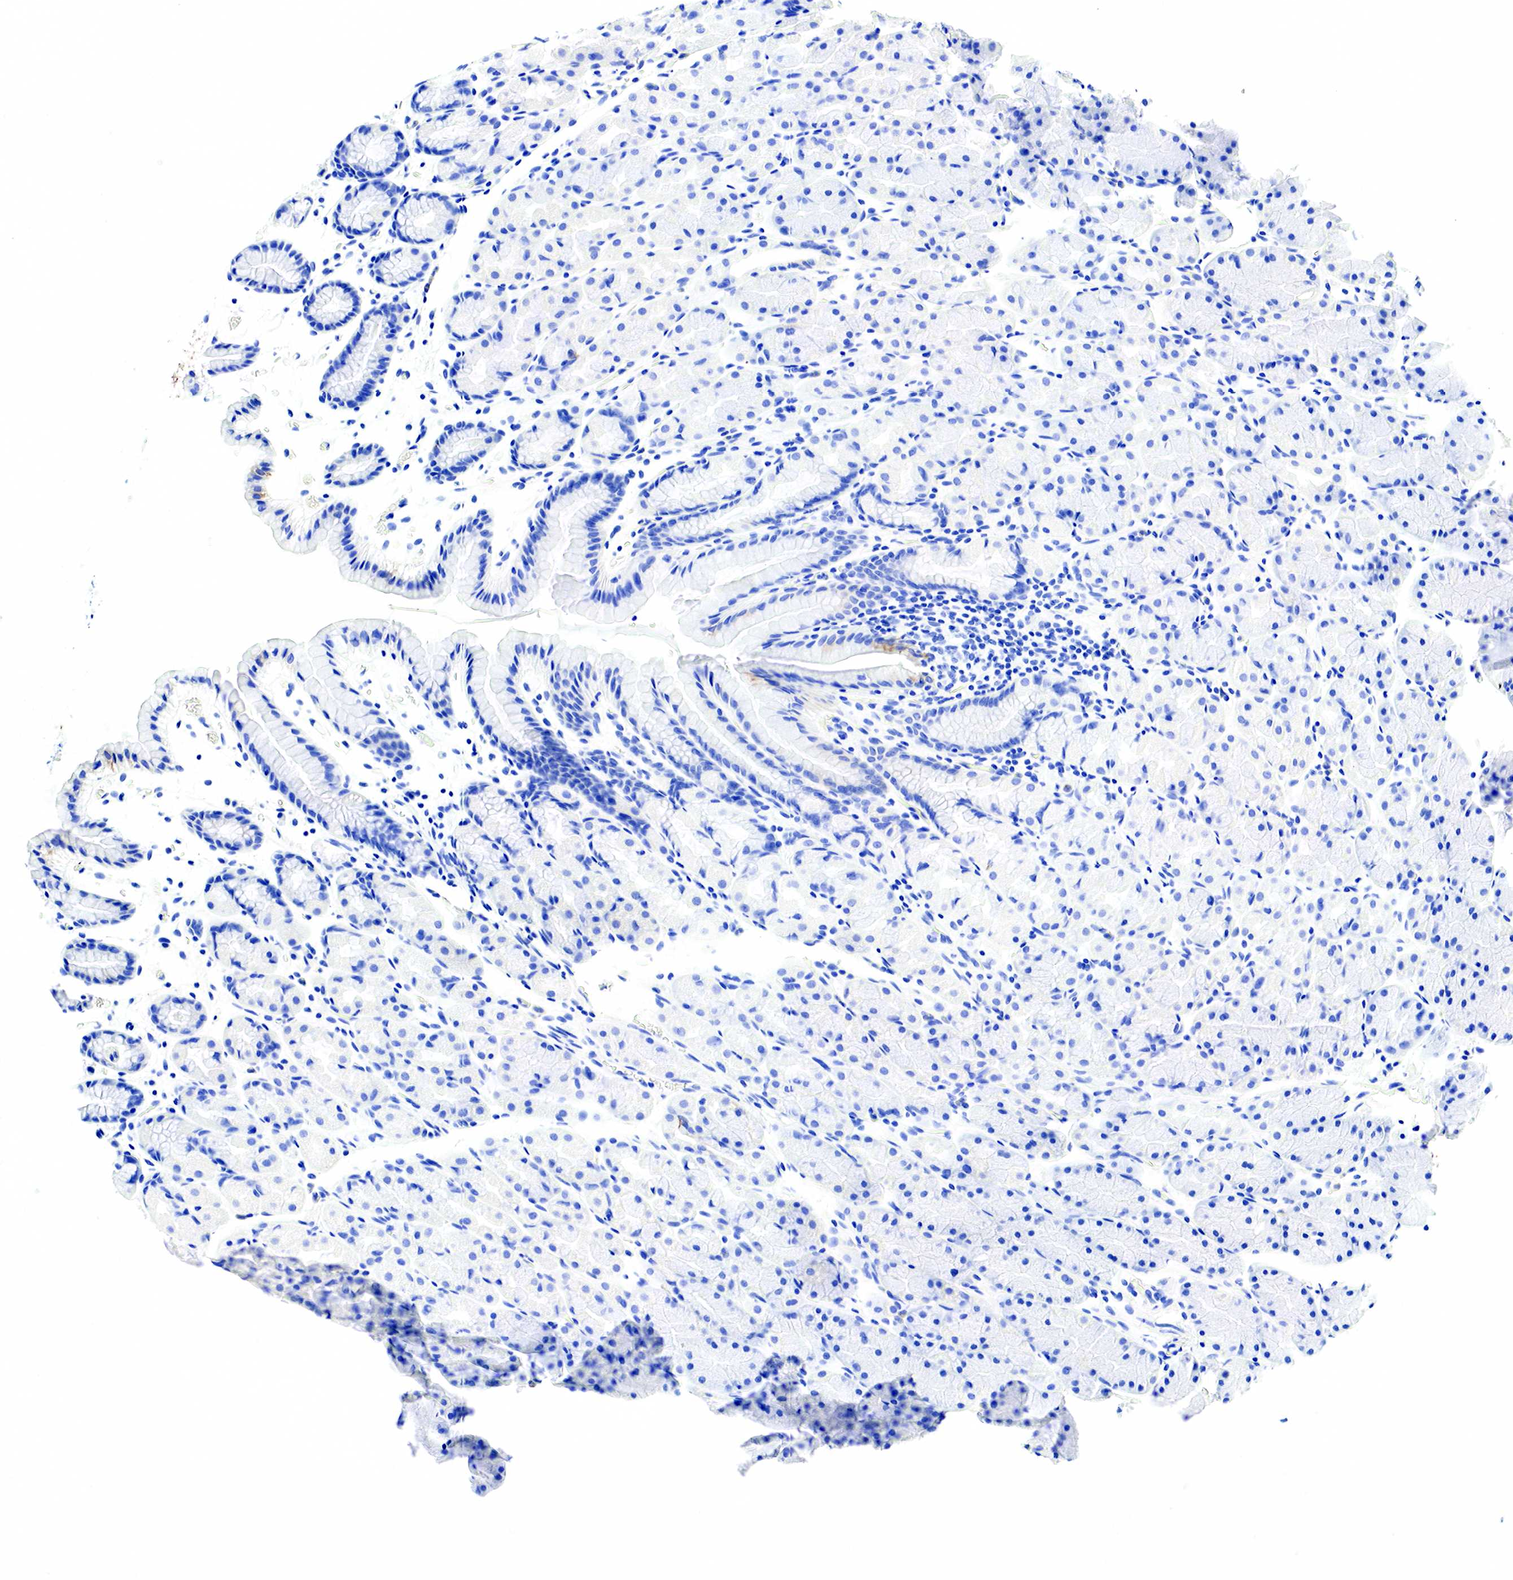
{"staining": {"intensity": "moderate", "quantity": "<25%", "location": "cytoplasmic/membranous"}, "tissue": "stomach", "cell_type": "Glandular cells", "image_type": "normal", "snomed": [{"axis": "morphology", "description": "Adenocarcinoma, NOS"}, {"axis": "topography", "description": "Stomach, upper"}], "caption": "Stomach stained with immunohistochemistry (IHC) shows moderate cytoplasmic/membranous staining in about <25% of glandular cells.", "gene": "KRT7", "patient": {"sex": "male", "age": 47}}